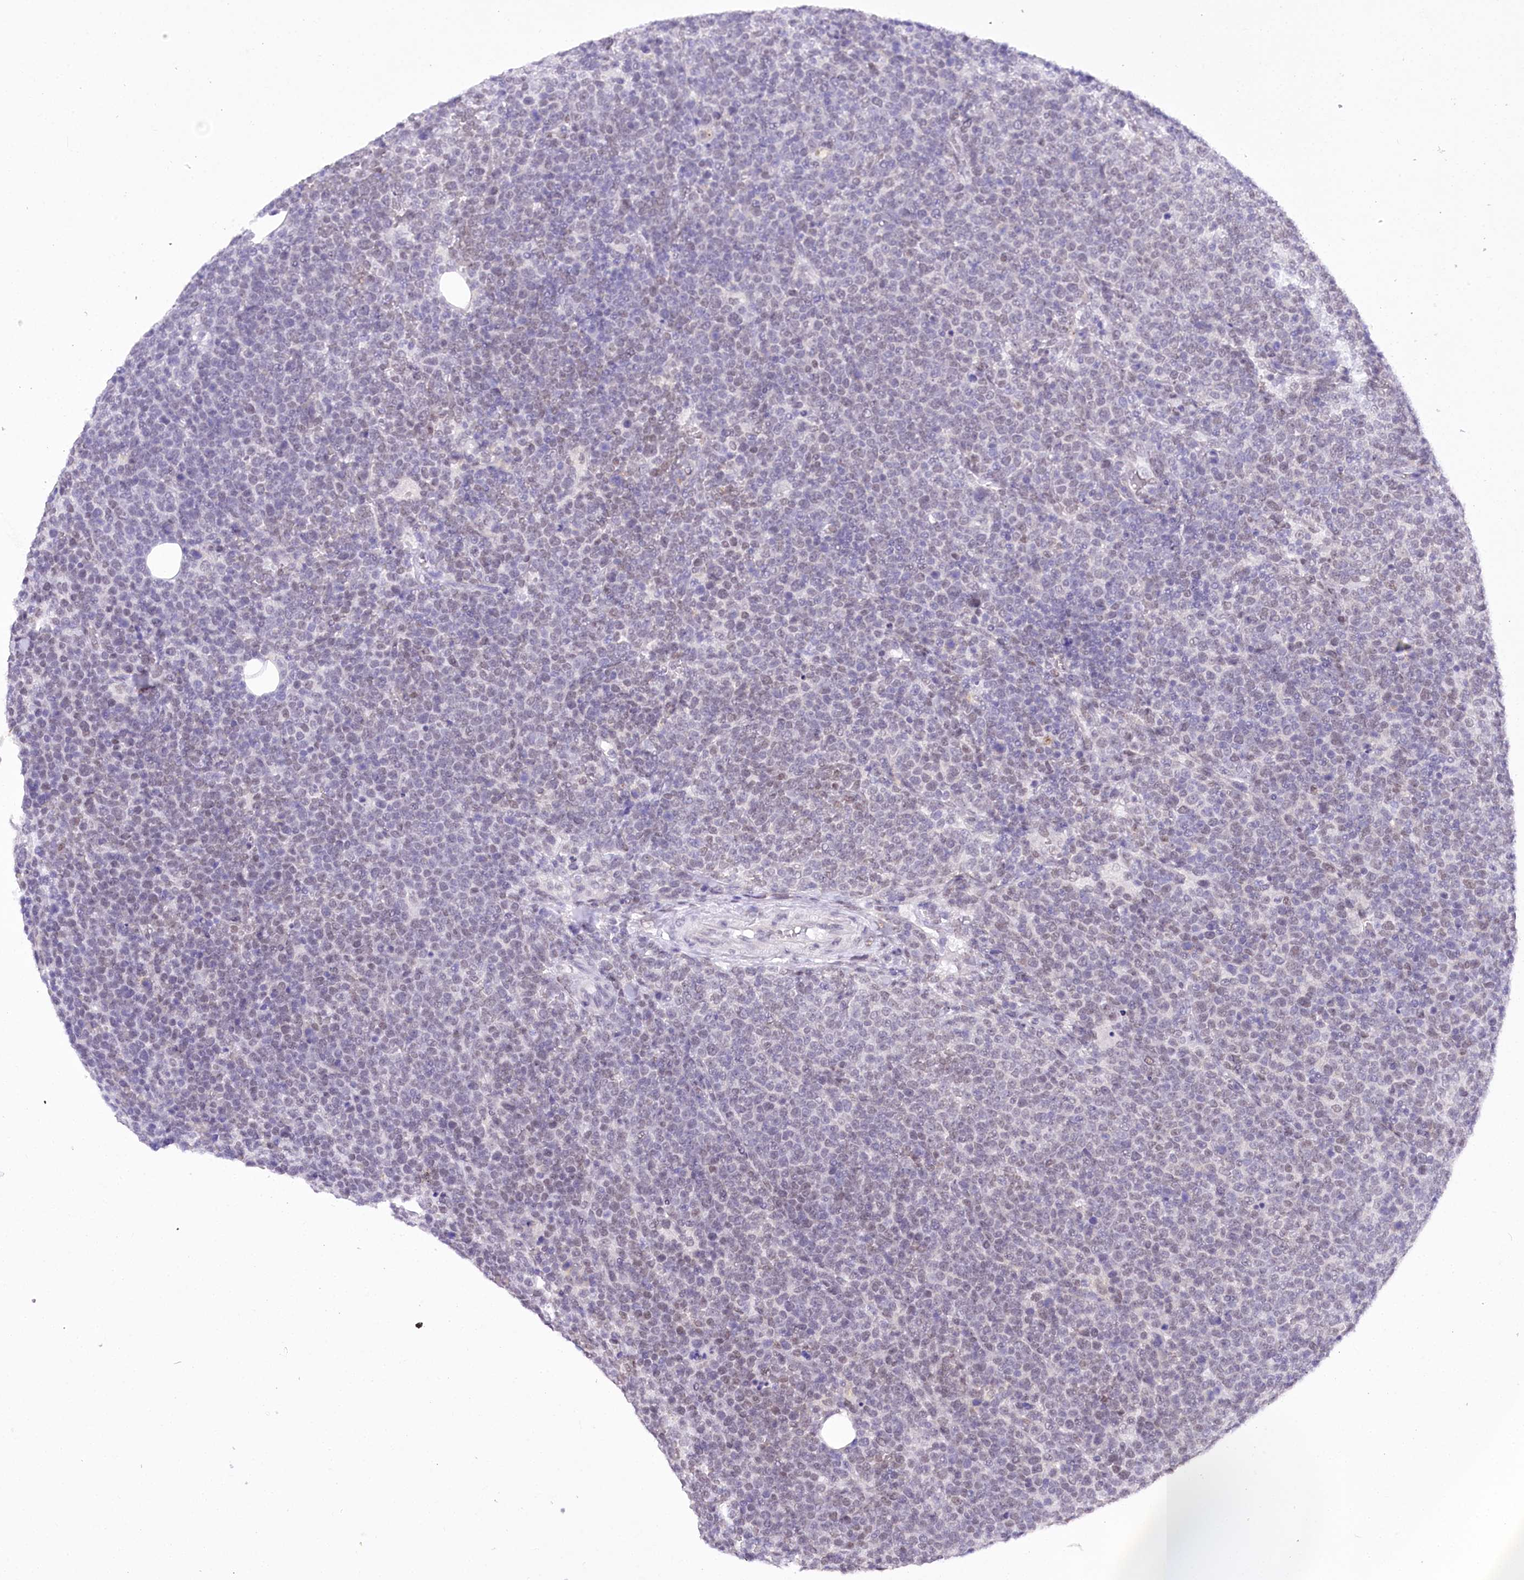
{"staining": {"intensity": "negative", "quantity": "none", "location": "none"}, "tissue": "lymphoma", "cell_type": "Tumor cells", "image_type": "cancer", "snomed": [{"axis": "morphology", "description": "Malignant lymphoma, non-Hodgkin's type, High grade"}, {"axis": "topography", "description": "Lymph node"}], "caption": "Tumor cells are negative for brown protein staining in malignant lymphoma, non-Hodgkin's type (high-grade).", "gene": "HNRNPA0", "patient": {"sex": "male", "age": 61}}